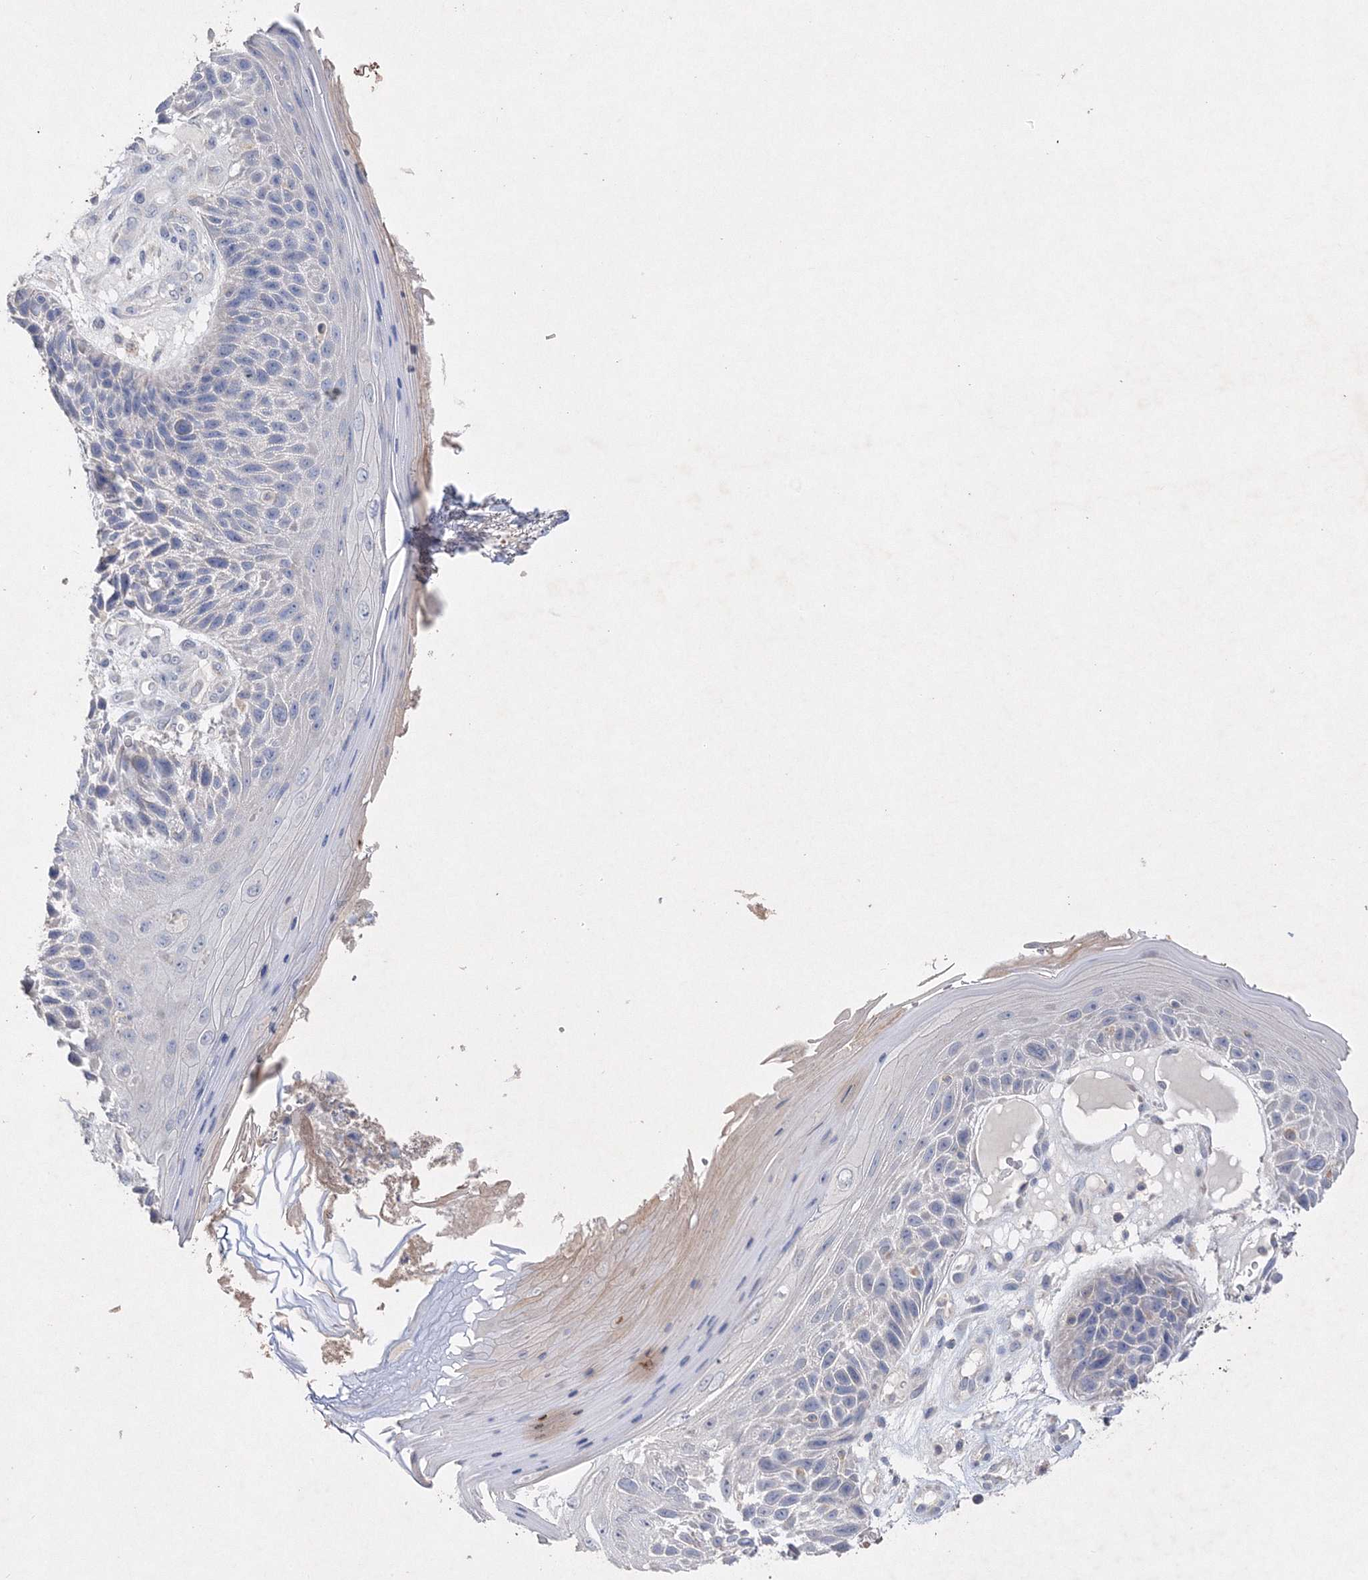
{"staining": {"intensity": "negative", "quantity": "none", "location": "none"}, "tissue": "skin cancer", "cell_type": "Tumor cells", "image_type": "cancer", "snomed": [{"axis": "morphology", "description": "Squamous cell carcinoma, NOS"}, {"axis": "topography", "description": "Skin"}], "caption": "An IHC photomicrograph of skin cancer (squamous cell carcinoma) is shown. There is no staining in tumor cells of skin cancer (squamous cell carcinoma). (DAB immunohistochemistry visualized using brightfield microscopy, high magnification).", "gene": "GLS", "patient": {"sex": "female", "age": 88}}